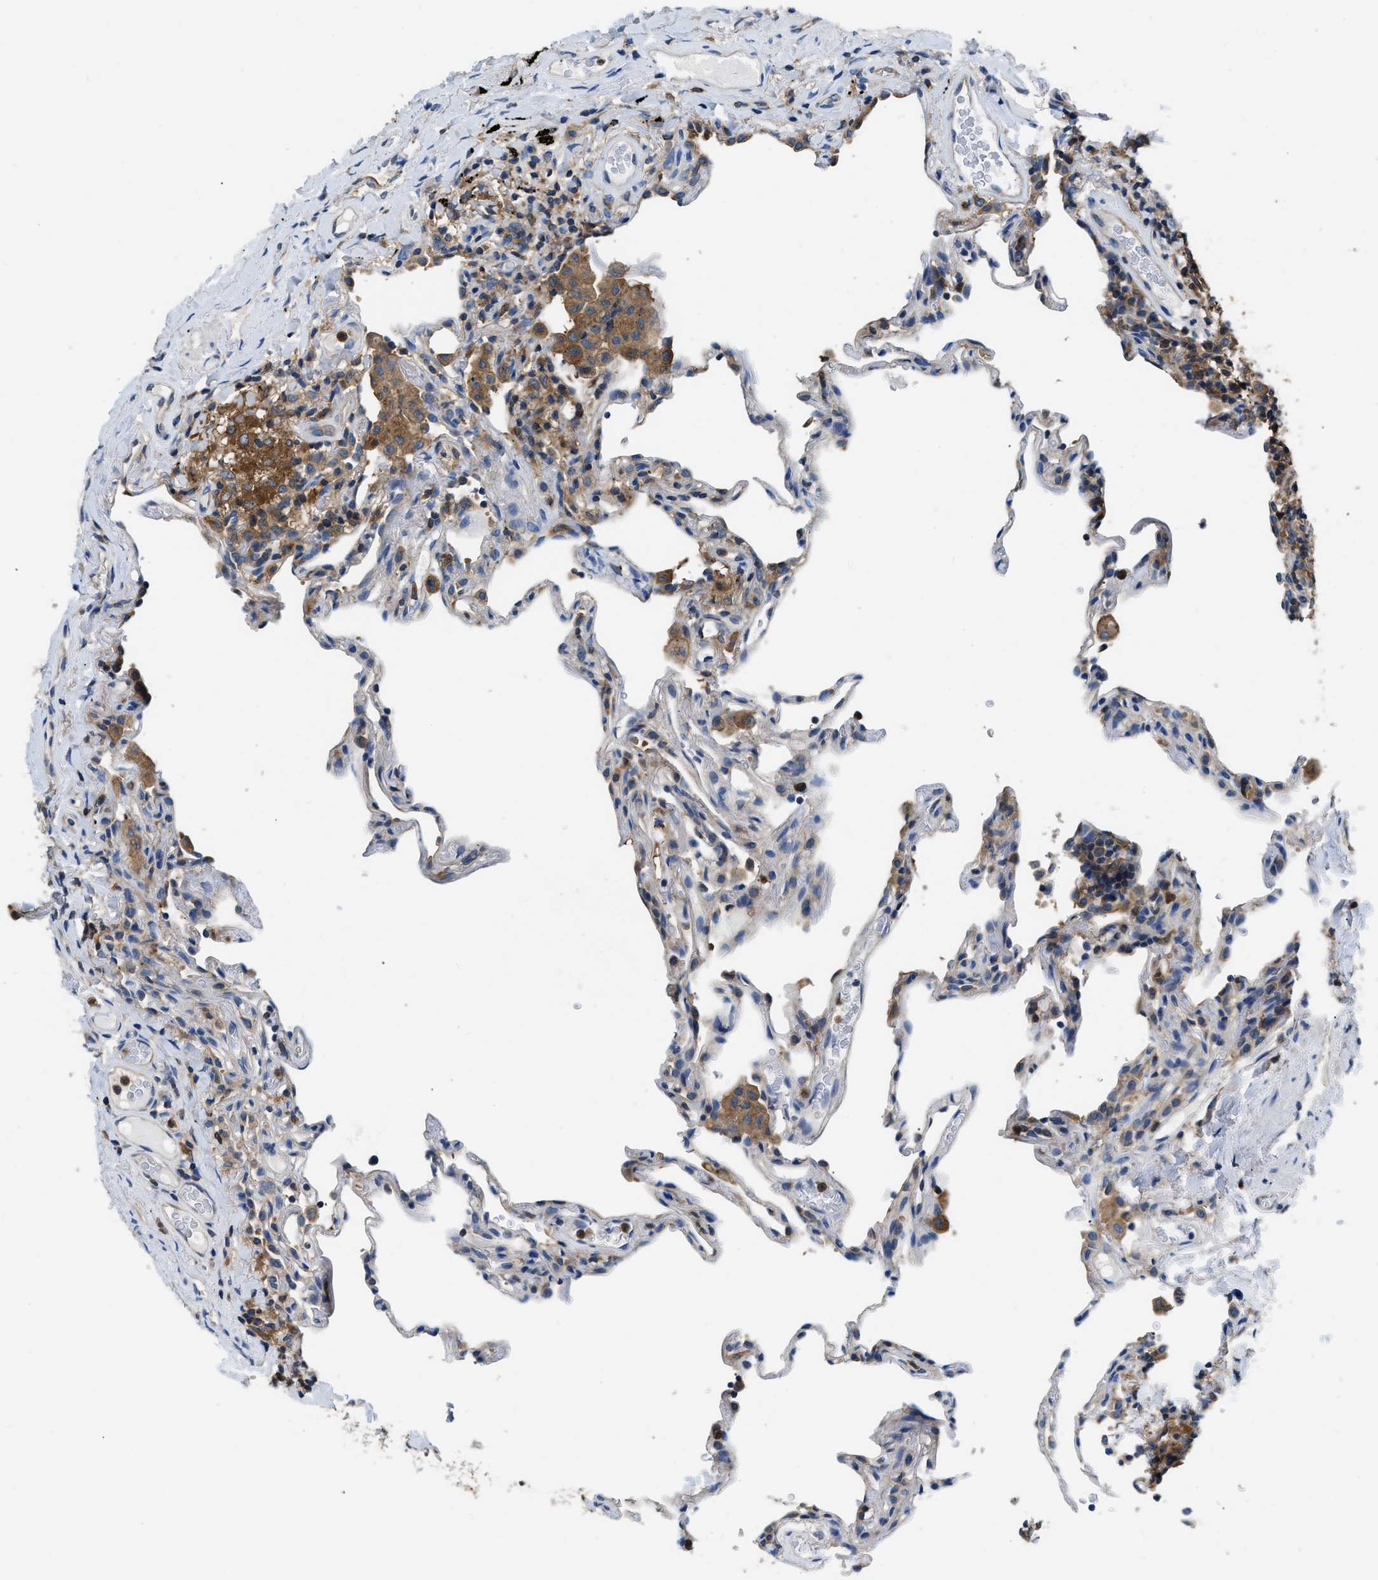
{"staining": {"intensity": "moderate", "quantity": "<25%", "location": "cytoplasmic/membranous"}, "tissue": "lung", "cell_type": "Alveolar cells", "image_type": "normal", "snomed": [{"axis": "morphology", "description": "Normal tissue, NOS"}, {"axis": "topography", "description": "Lung"}], "caption": "DAB immunohistochemical staining of normal lung displays moderate cytoplasmic/membranous protein positivity in about <25% of alveolar cells.", "gene": "PKM", "patient": {"sex": "male", "age": 59}}